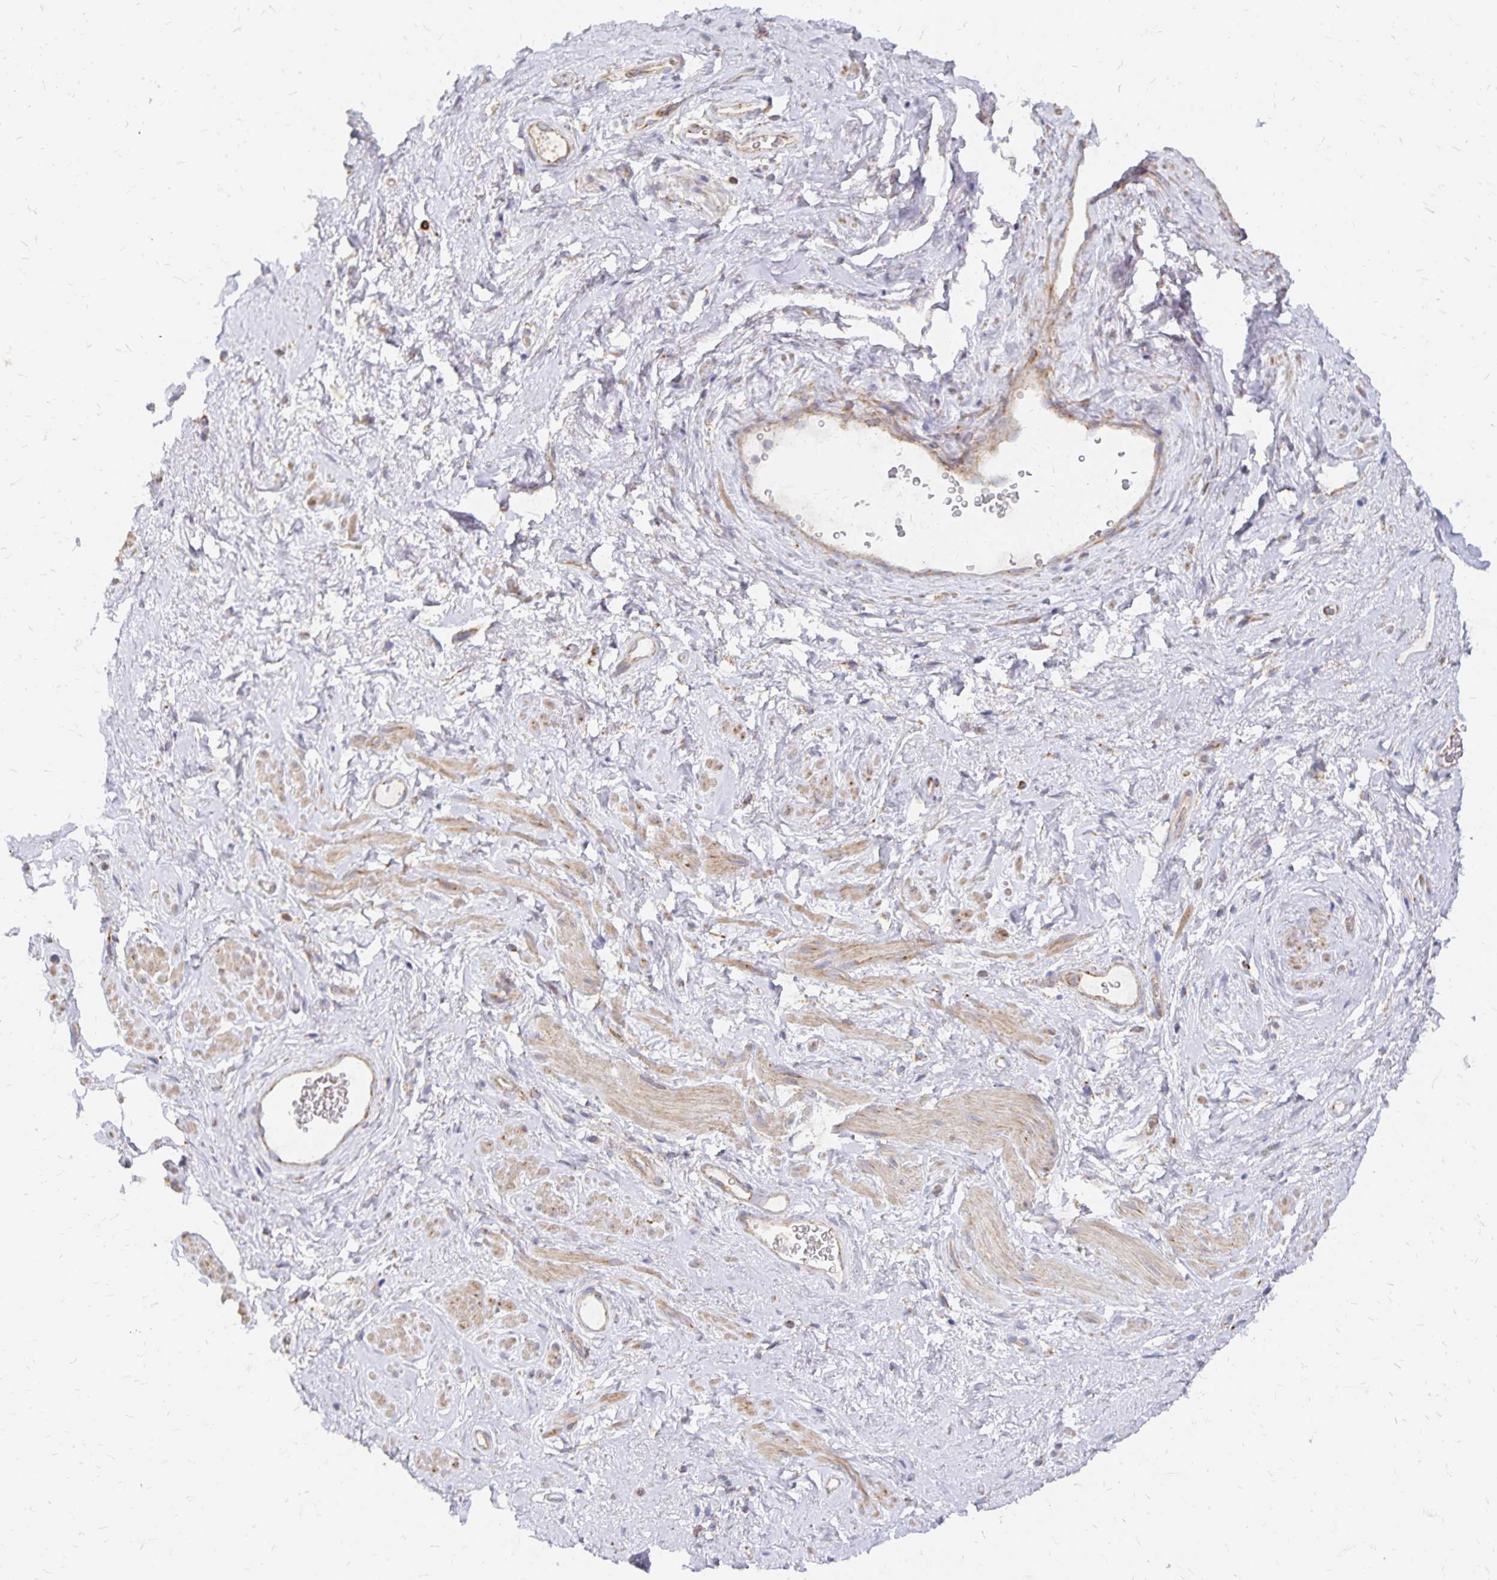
{"staining": {"intensity": "weak", "quantity": ">75%", "location": "cytoplasmic/membranous"}, "tissue": "soft tissue", "cell_type": "Fibroblasts", "image_type": "normal", "snomed": [{"axis": "morphology", "description": "Normal tissue, NOS"}, {"axis": "topography", "description": "Vagina"}, {"axis": "topography", "description": "Peripheral nerve tissue"}], "caption": "Immunohistochemistry of benign soft tissue reveals low levels of weak cytoplasmic/membranous expression in about >75% of fibroblasts.", "gene": "STOML2", "patient": {"sex": "female", "age": 71}}